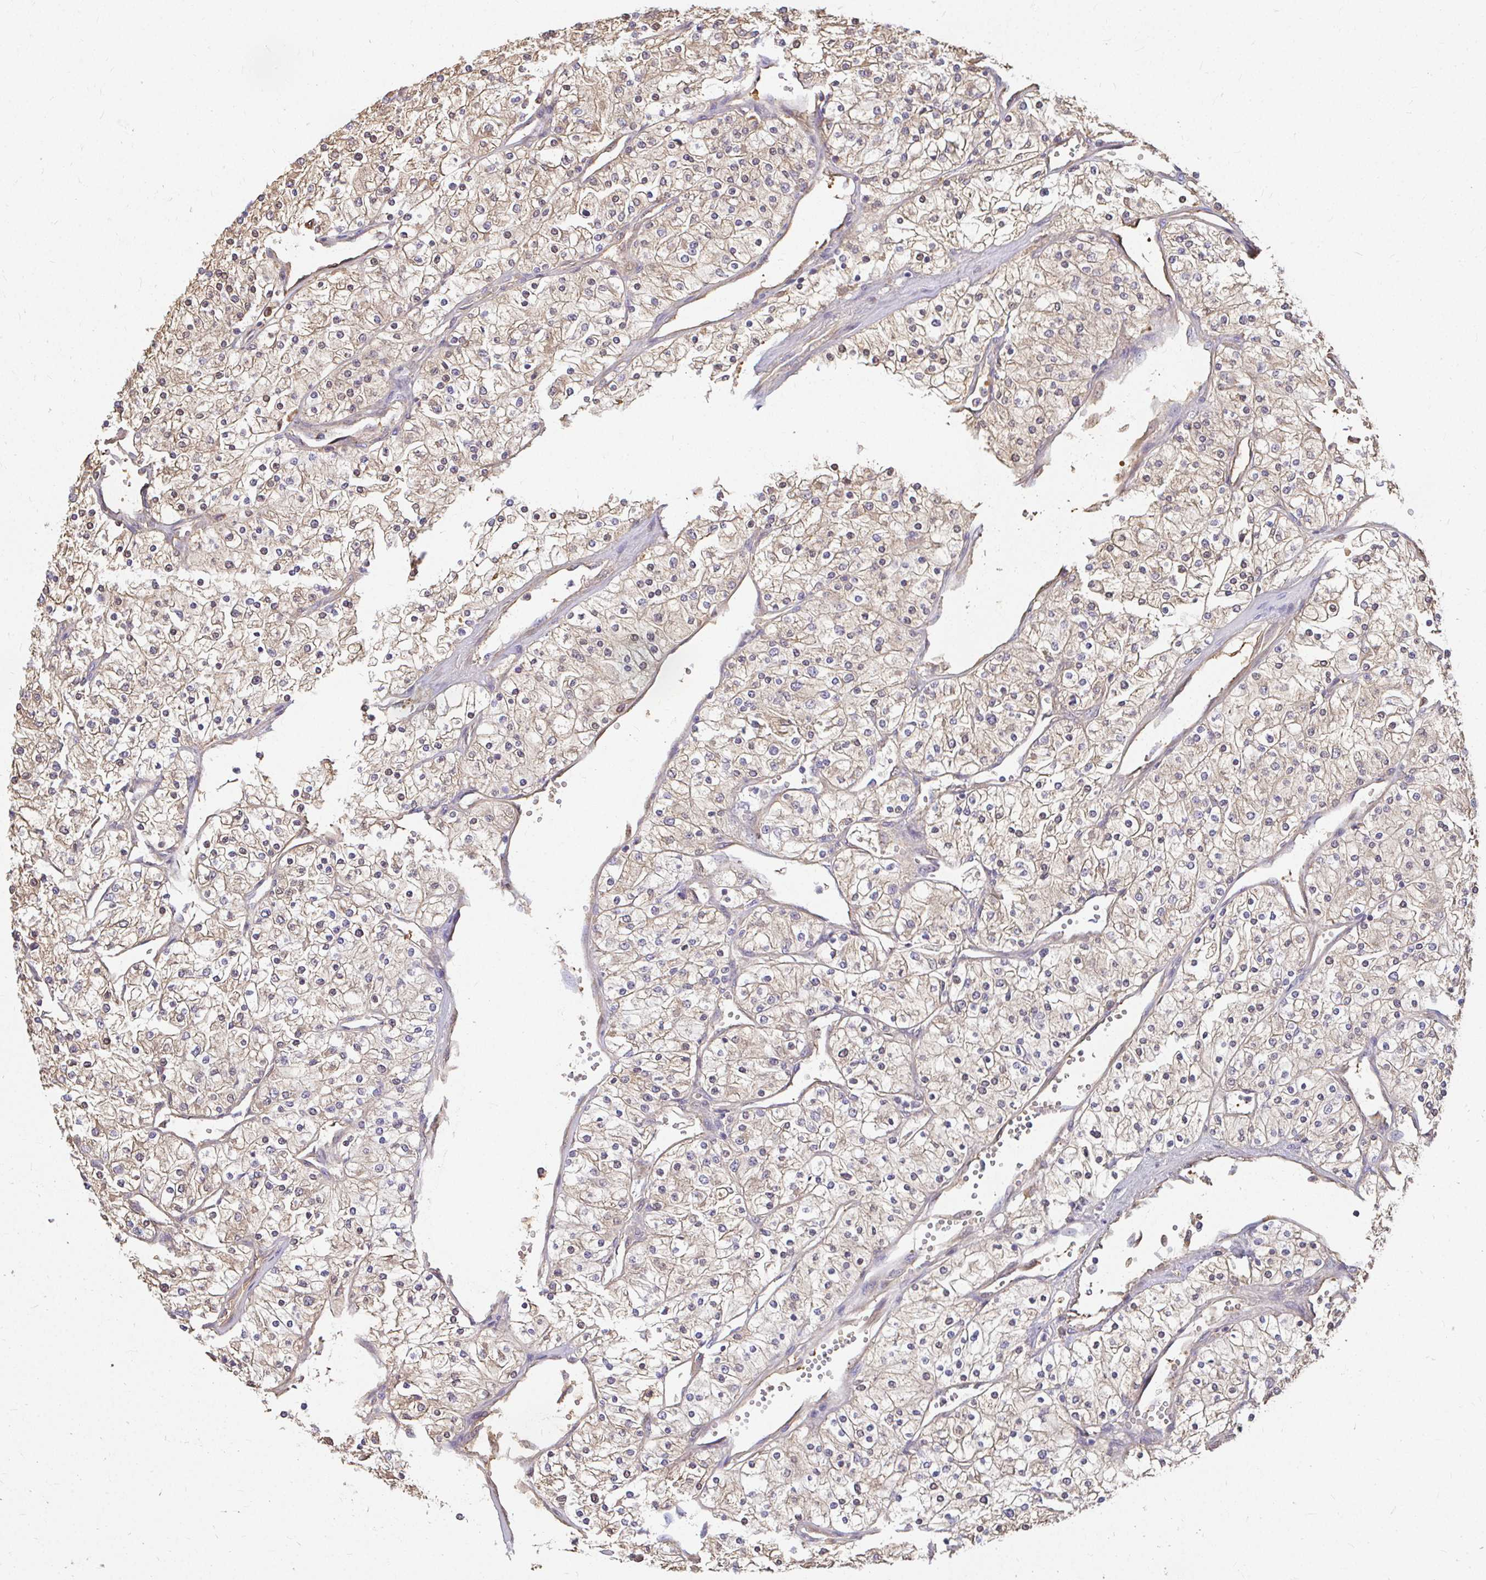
{"staining": {"intensity": "weak", "quantity": ">75%", "location": "cytoplasmic/membranous"}, "tissue": "renal cancer", "cell_type": "Tumor cells", "image_type": "cancer", "snomed": [{"axis": "morphology", "description": "Adenocarcinoma, NOS"}, {"axis": "topography", "description": "Kidney"}], "caption": "Immunohistochemistry (DAB) staining of renal cancer demonstrates weak cytoplasmic/membranous protein positivity in approximately >75% of tumor cells.", "gene": "LOXL4", "patient": {"sex": "male", "age": 80}}